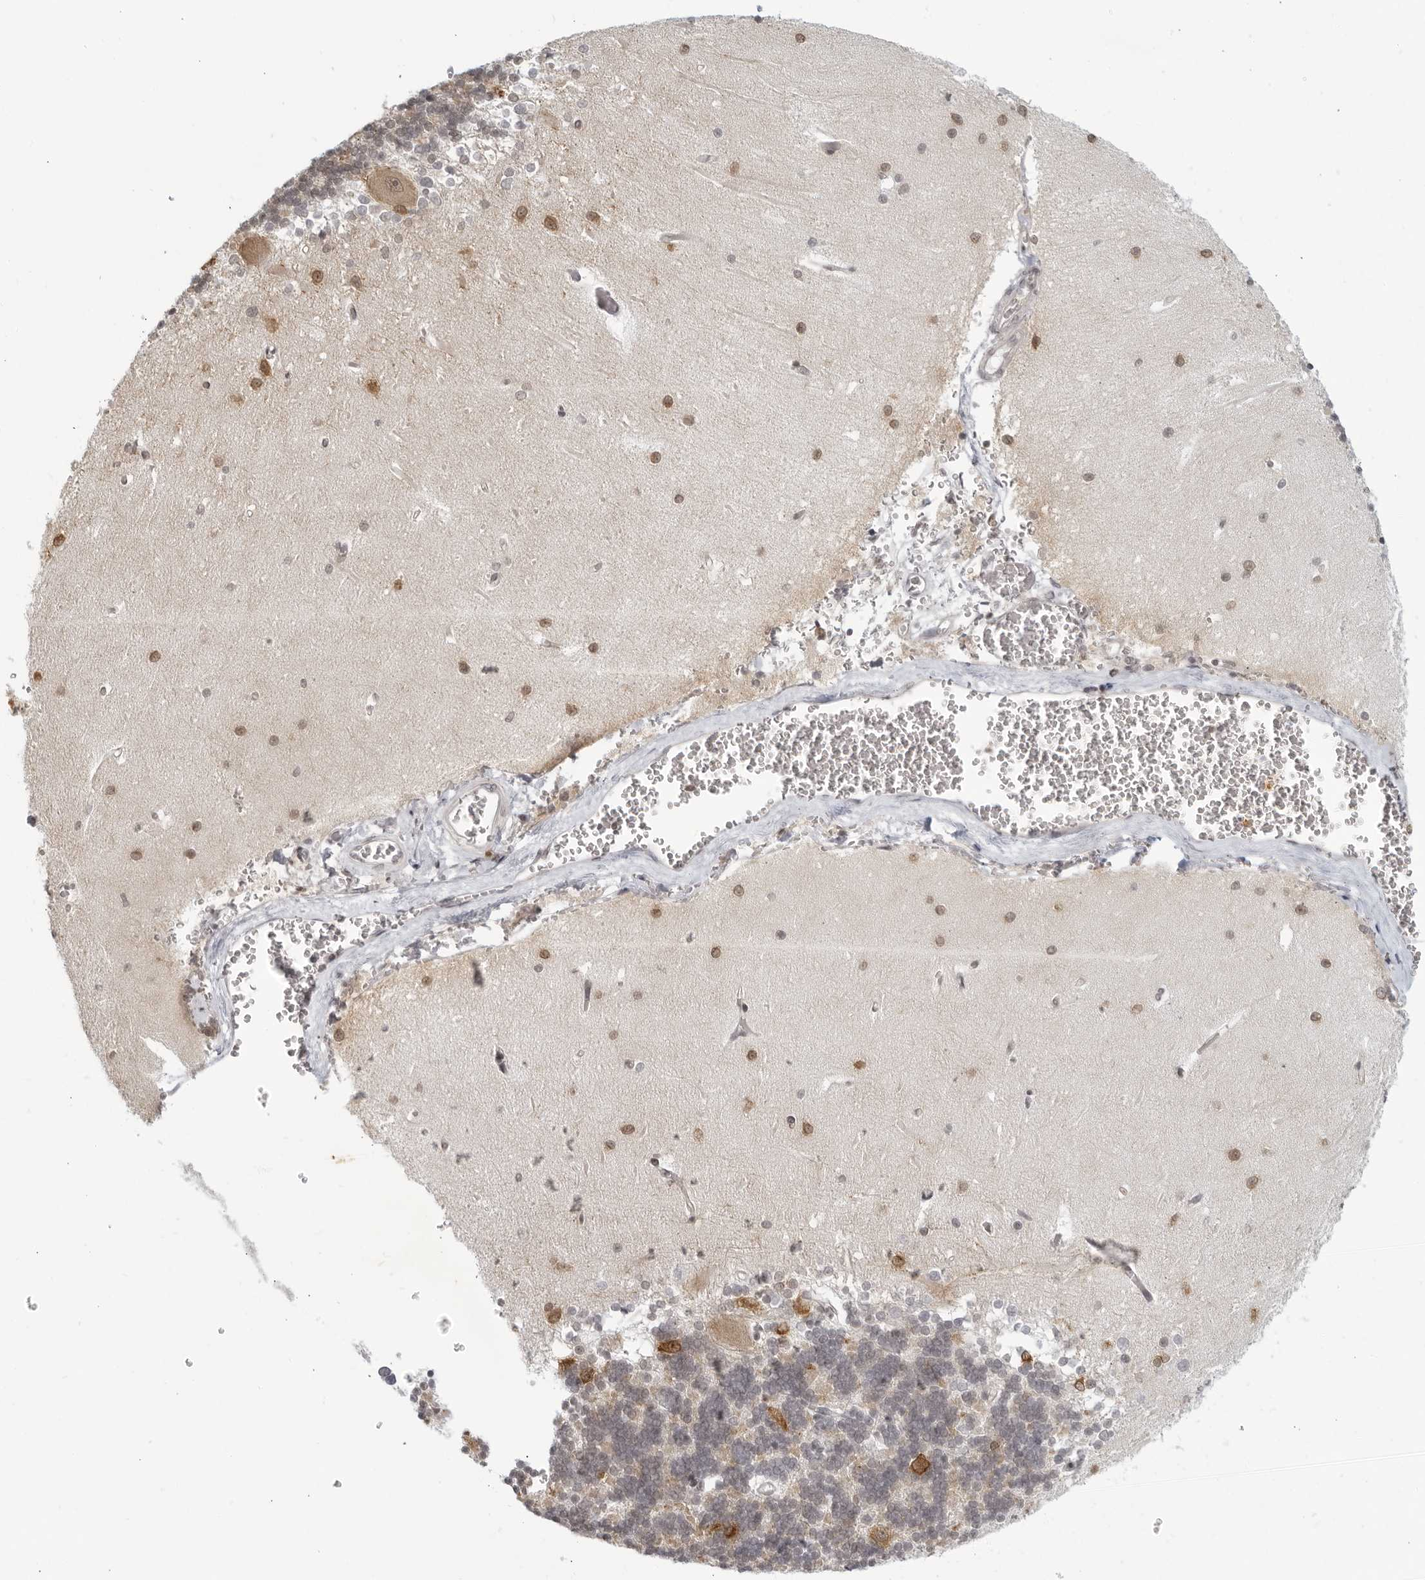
{"staining": {"intensity": "weak", "quantity": "25%-75%", "location": "cytoplasmic/membranous"}, "tissue": "cerebellum", "cell_type": "Cells in granular layer", "image_type": "normal", "snomed": [{"axis": "morphology", "description": "Normal tissue, NOS"}, {"axis": "topography", "description": "Cerebellum"}], "caption": "Protein expression analysis of normal human cerebellum reveals weak cytoplasmic/membranous expression in about 25%-75% of cells in granular layer. The protein is shown in brown color, while the nuclei are stained blue.", "gene": "CC2D1B", "patient": {"sex": "male", "age": 37}}